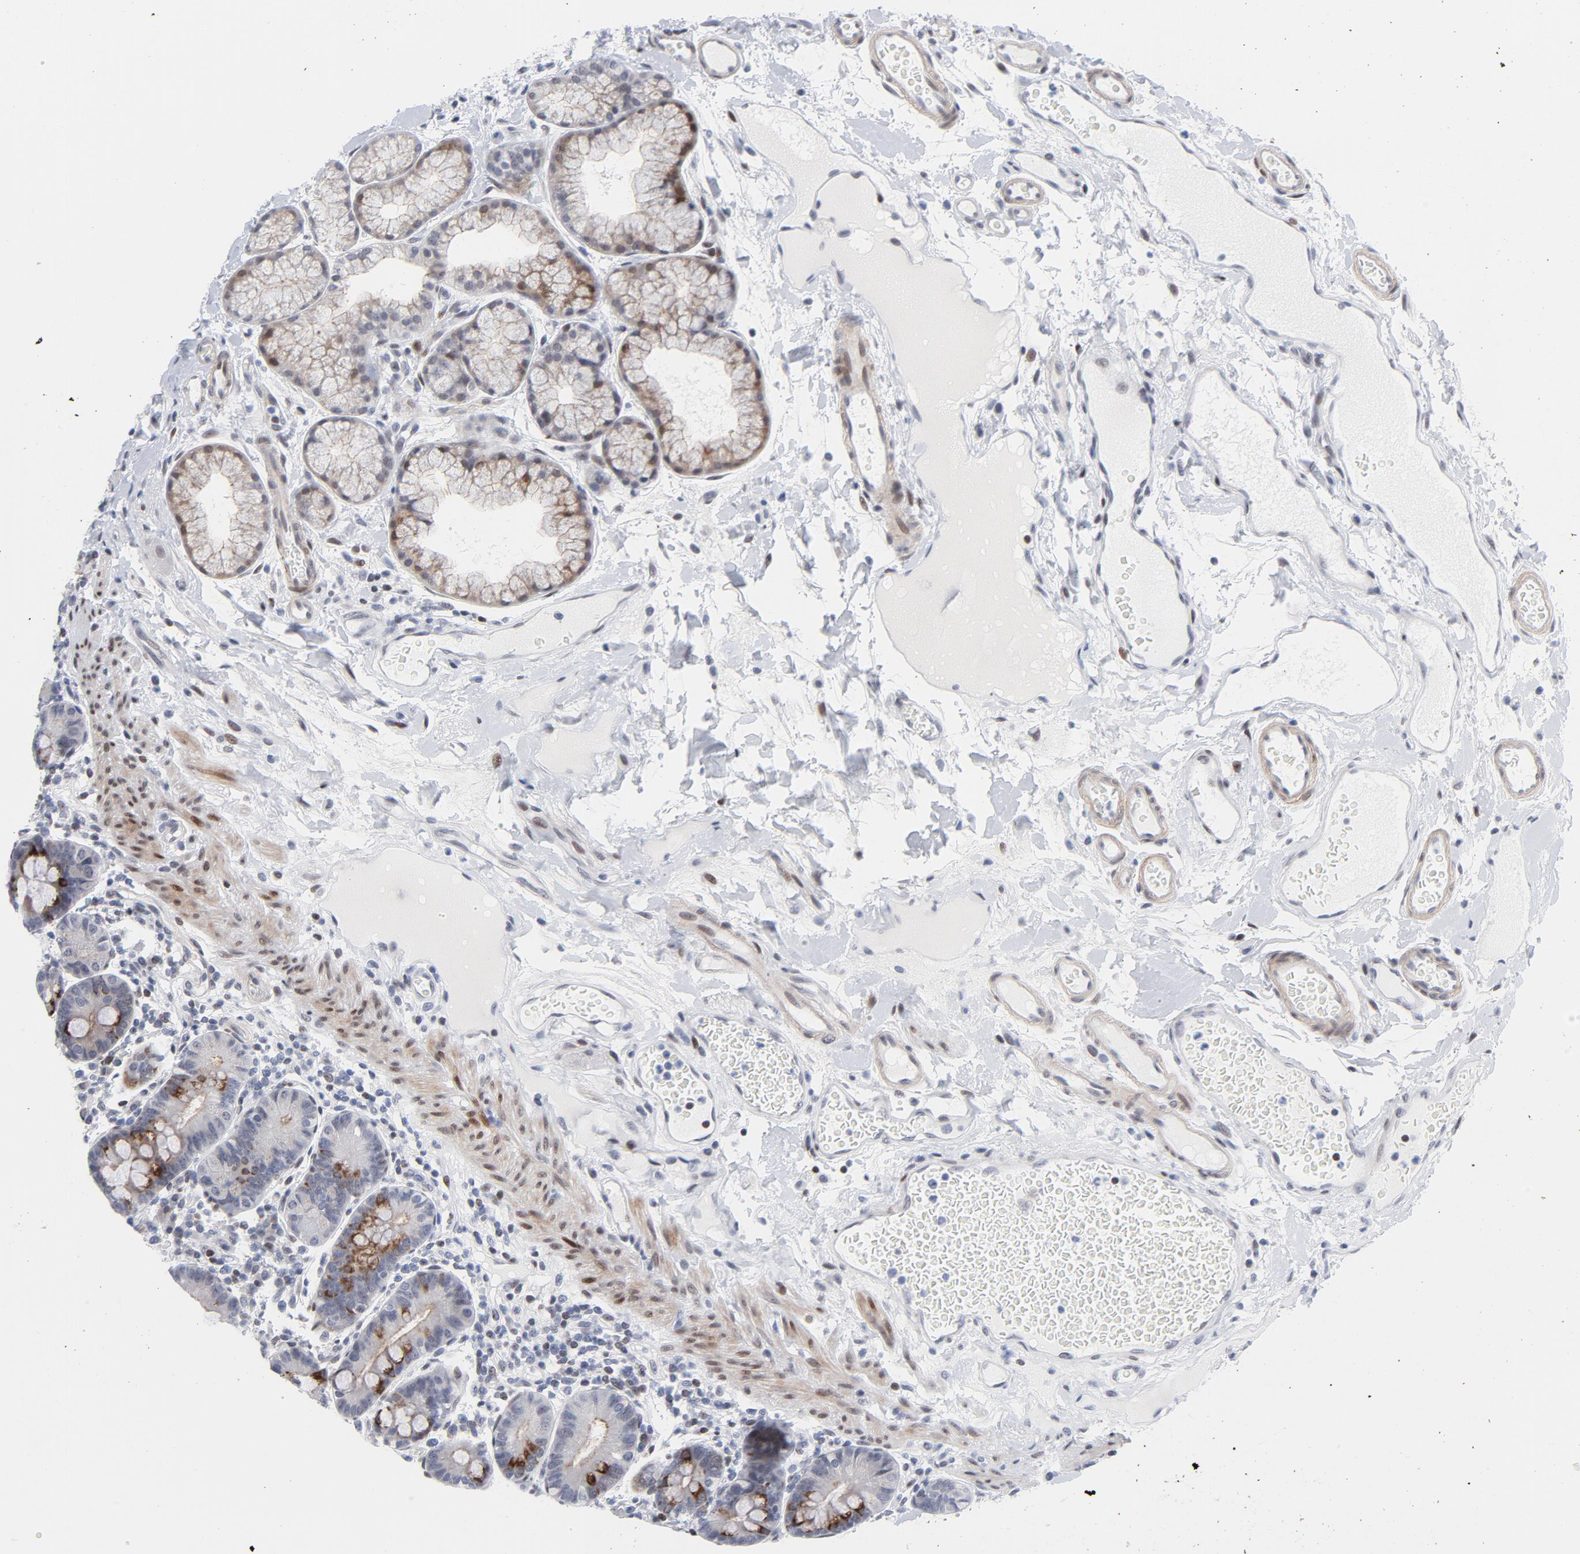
{"staining": {"intensity": "moderate", "quantity": "<25%", "location": "cytoplasmic/membranous,nuclear"}, "tissue": "duodenum", "cell_type": "Glandular cells", "image_type": "normal", "snomed": [{"axis": "morphology", "description": "Normal tissue, NOS"}, {"axis": "topography", "description": "Duodenum"}], "caption": "Brown immunohistochemical staining in benign duodenum exhibits moderate cytoplasmic/membranous,nuclear positivity in about <25% of glandular cells.", "gene": "NFIC", "patient": {"sex": "male", "age": 50}}